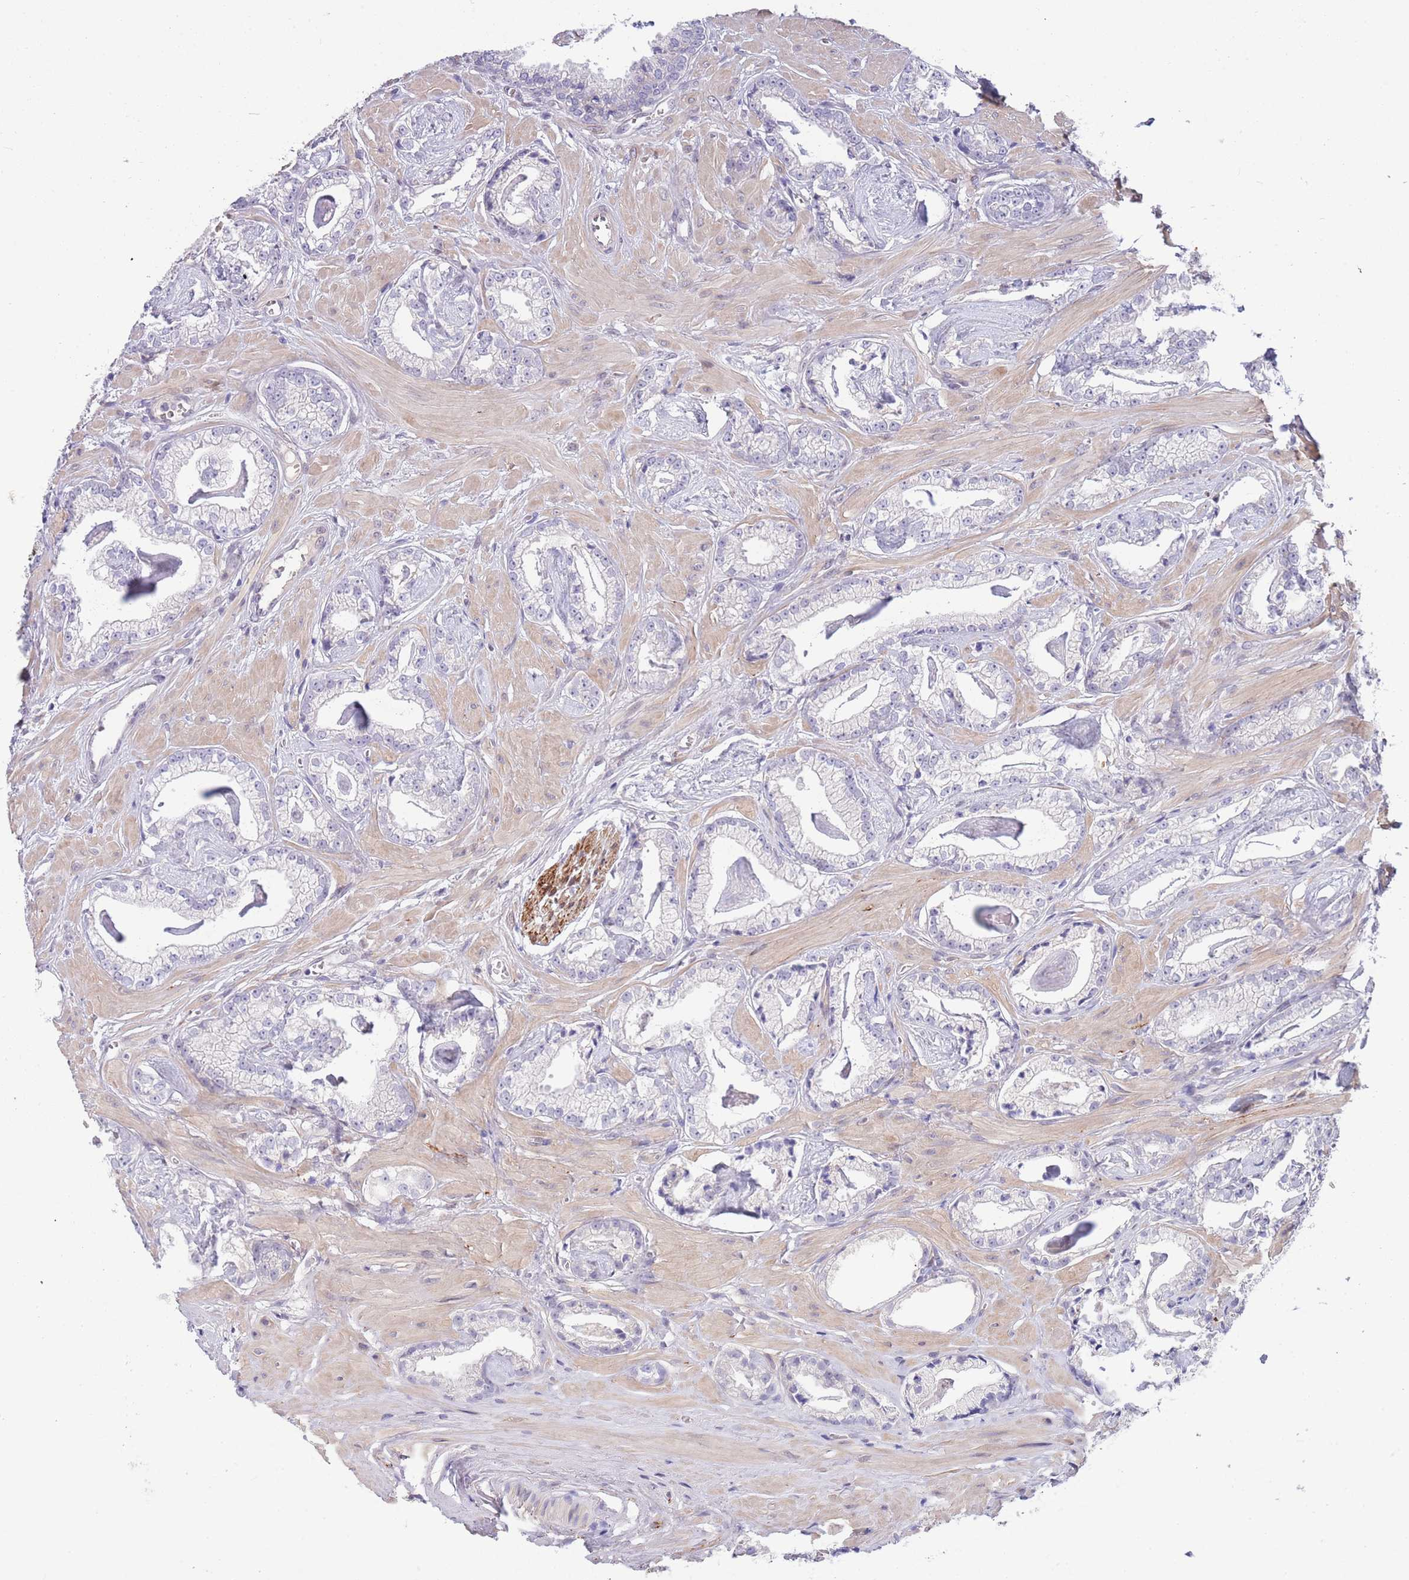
{"staining": {"intensity": "negative", "quantity": "none", "location": "none"}, "tissue": "prostate cancer", "cell_type": "Tumor cells", "image_type": "cancer", "snomed": [{"axis": "morphology", "description": "Adenocarcinoma, Low grade"}, {"axis": "topography", "description": "Prostate"}], "caption": "The micrograph demonstrates no staining of tumor cells in adenocarcinoma (low-grade) (prostate).", "gene": "NLRP6", "patient": {"sex": "male", "age": 60}}